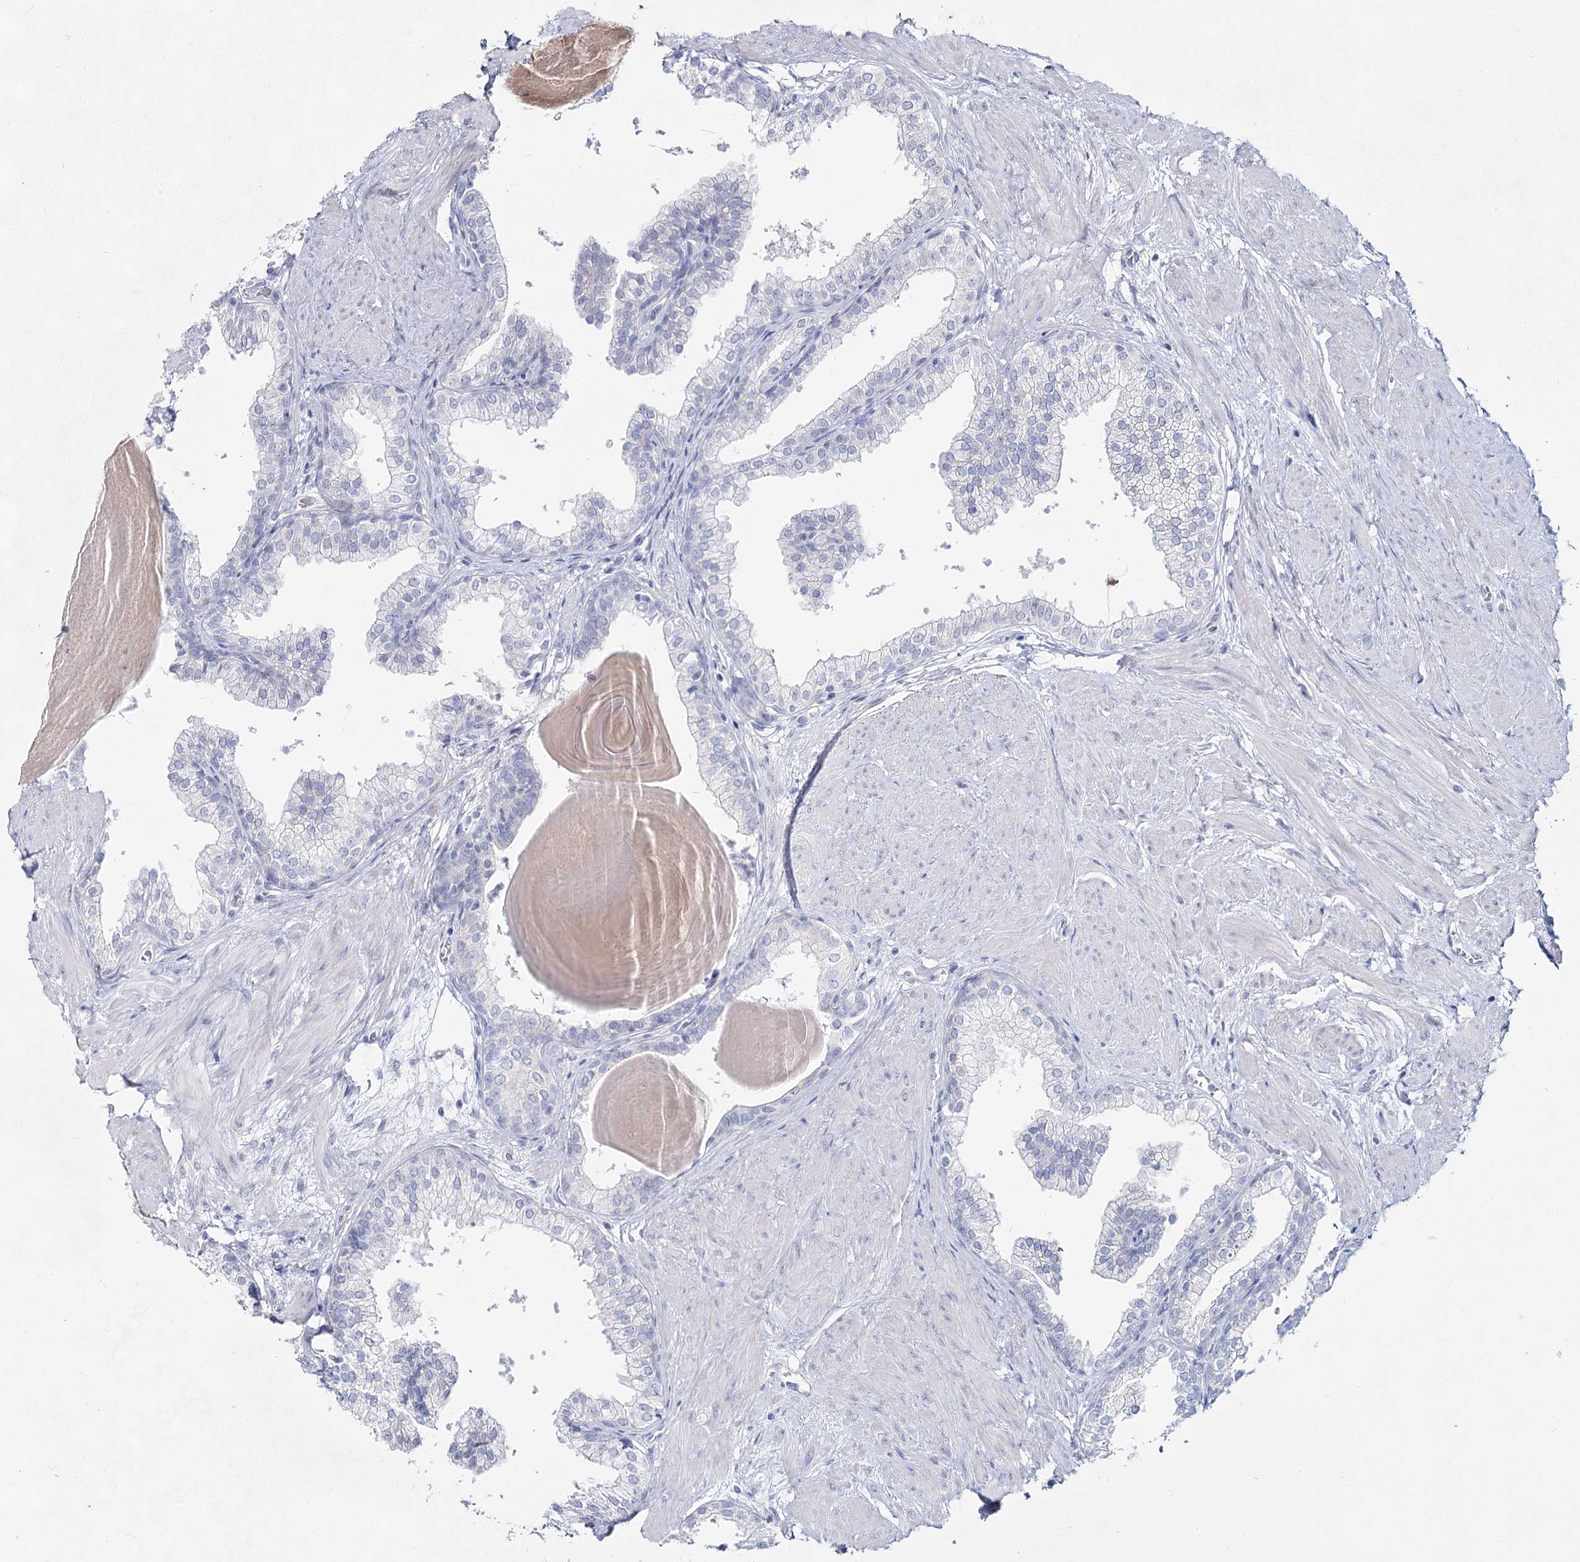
{"staining": {"intensity": "negative", "quantity": "none", "location": "none"}, "tissue": "prostate", "cell_type": "Glandular cells", "image_type": "normal", "snomed": [{"axis": "morphology", "description": "Normal tissue, NOS"}, {"axis": "topography", "description": "Prostate"}], "caption": "Immunohistochemical staining of normal prostate reveals no significant expression in glandular cells.", "gene": "SLC17A2", "patient": {"sex": "male", "age": 48}}